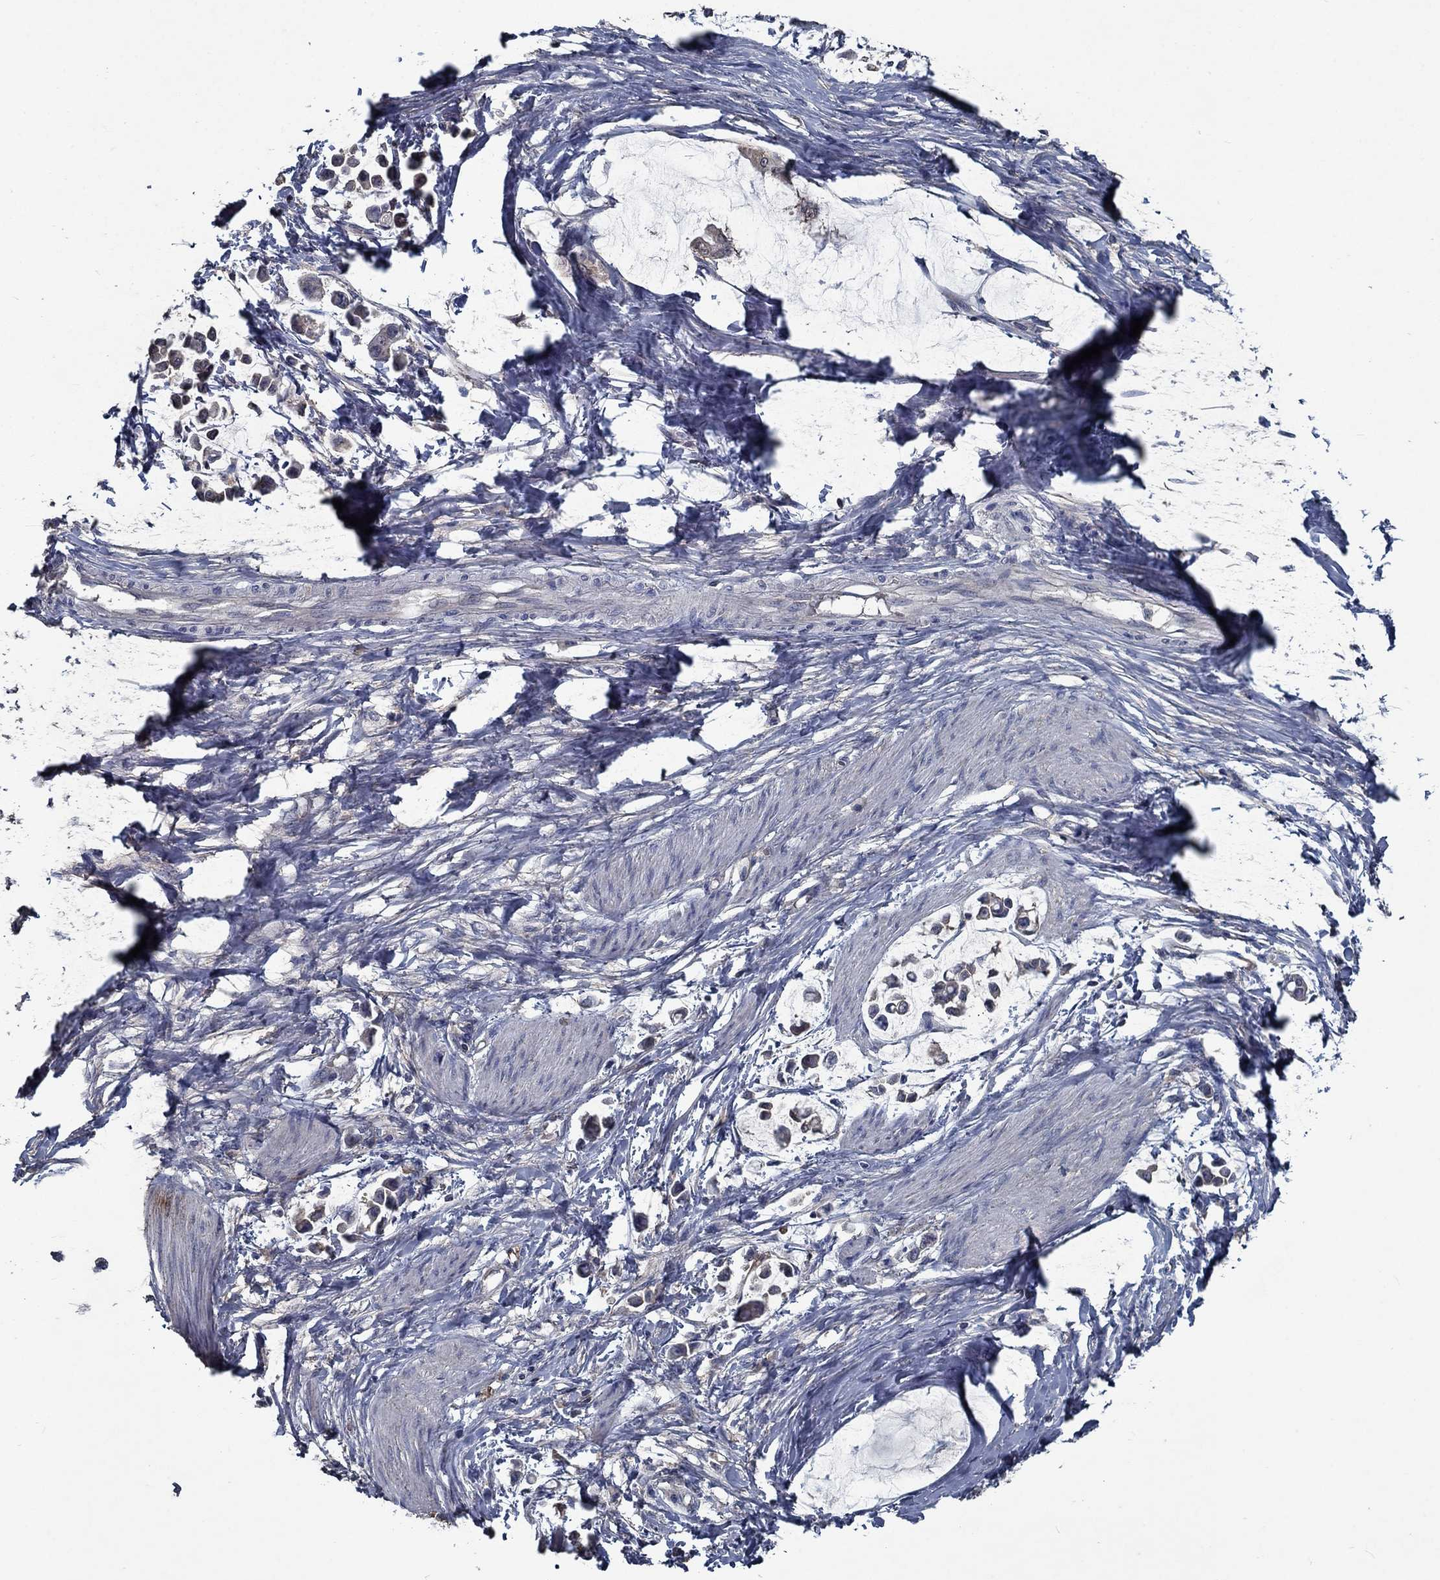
{"staining": {"intensity": "weak", "quantity": "25%-75%", "location": "cytoplasmic/membranous"}, "tissue": "stomach cancer", "cell_type": "Tumor cells", "image_type": "cancer", "snomed": [{"axis": "morphology", "description": "Adenocarcinoma, NOS"}, {"axis": "topography", "description": "Stomach"}], "caption": "Stomach cancer stained with a protein marker exhibits weak staining in tumor cells.", "gene": "SLC44A1", "patient": {"sex": "male", "age": 82}}